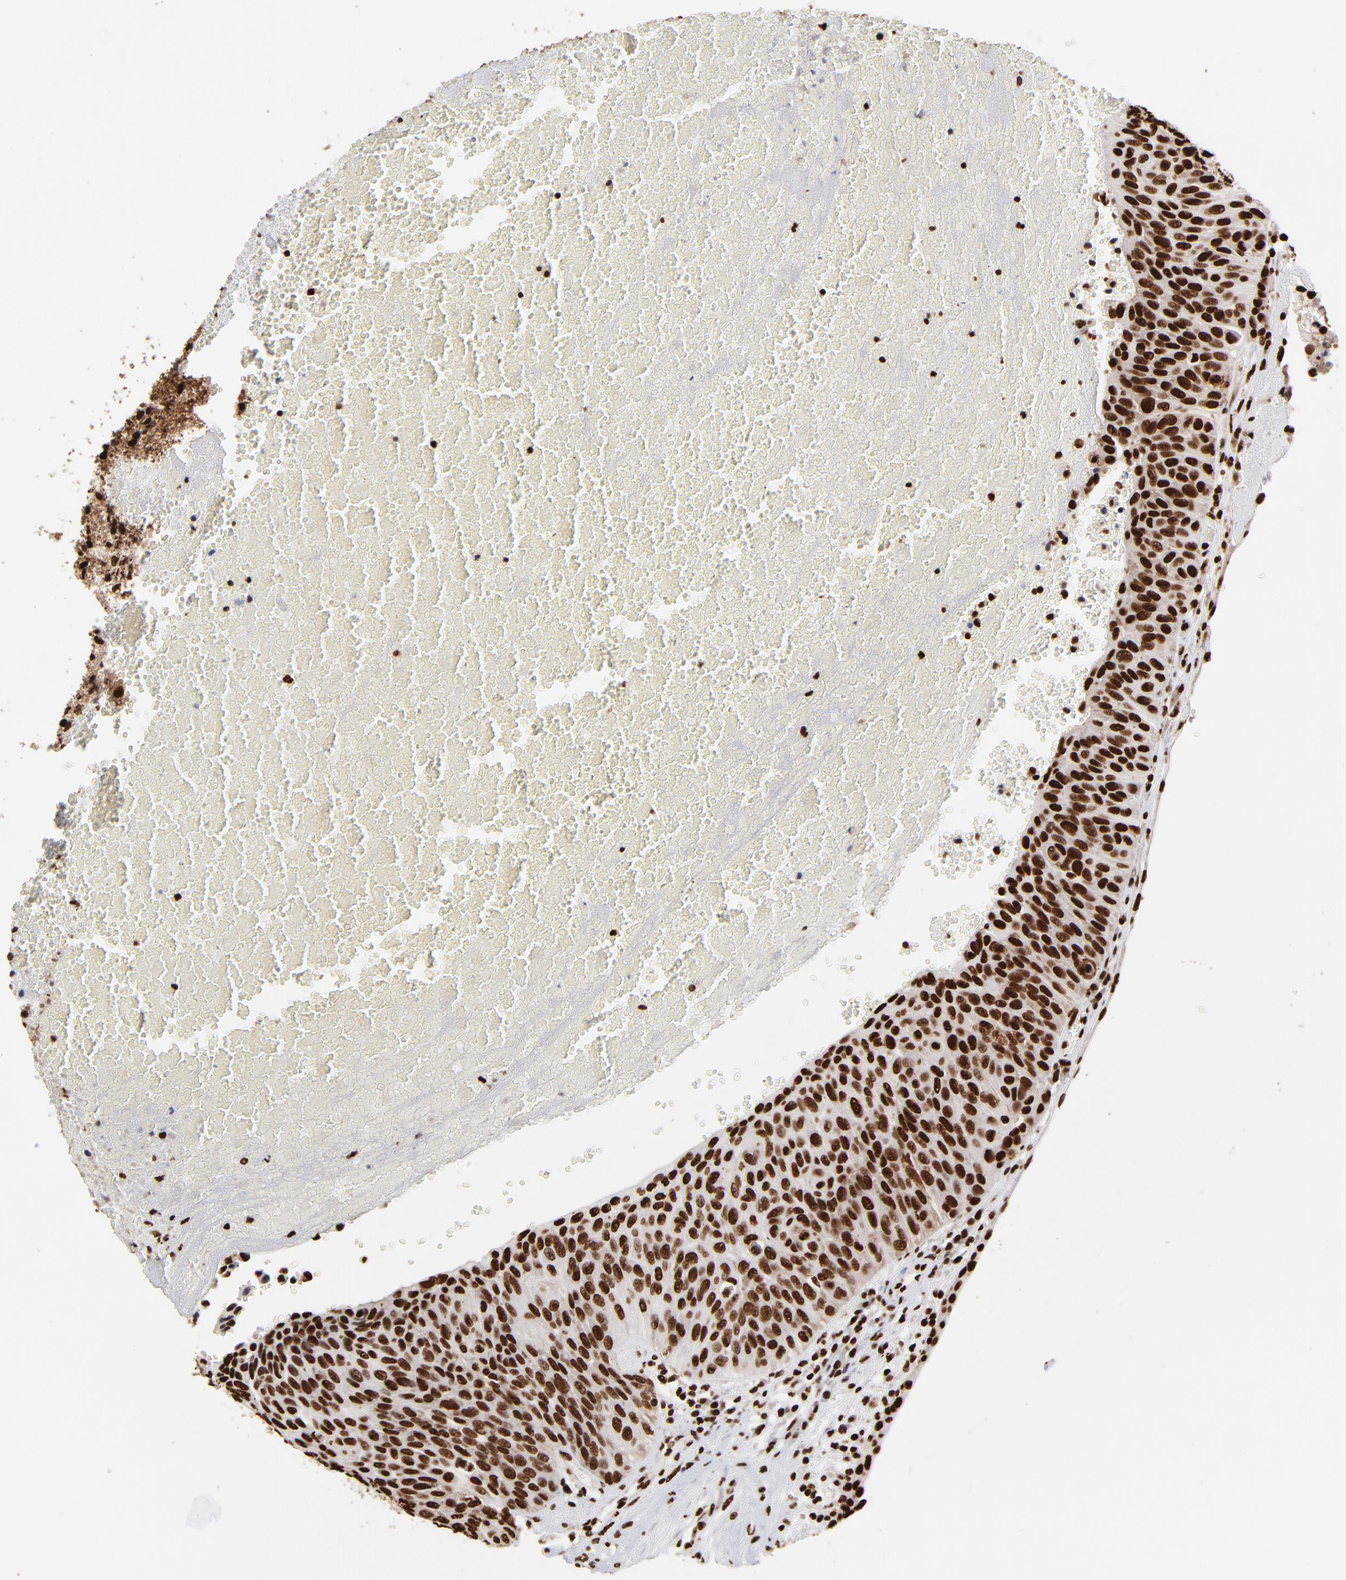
{"staining": {"intensity": "strong", "quantity": ">75%", "location": "nuclear"}, "tissue": "urothelial cancer", "cell_type": "Tumor cells", "image_type": "cancer", "snomed": [{"axis": "morphology", "description": "Urothelial carcinoma, High grade"}, {"axis": "topography", "description": "Urinary bladder"}], "caption": "Immunohistochemical staining of human high-grade urothelial carcinoma demonstrates high levels of strong nuclear protein expression in approximately >75% of tumor cells.", "gene": "ZNF544", "patient": {"sex": "male", "age": 66}}